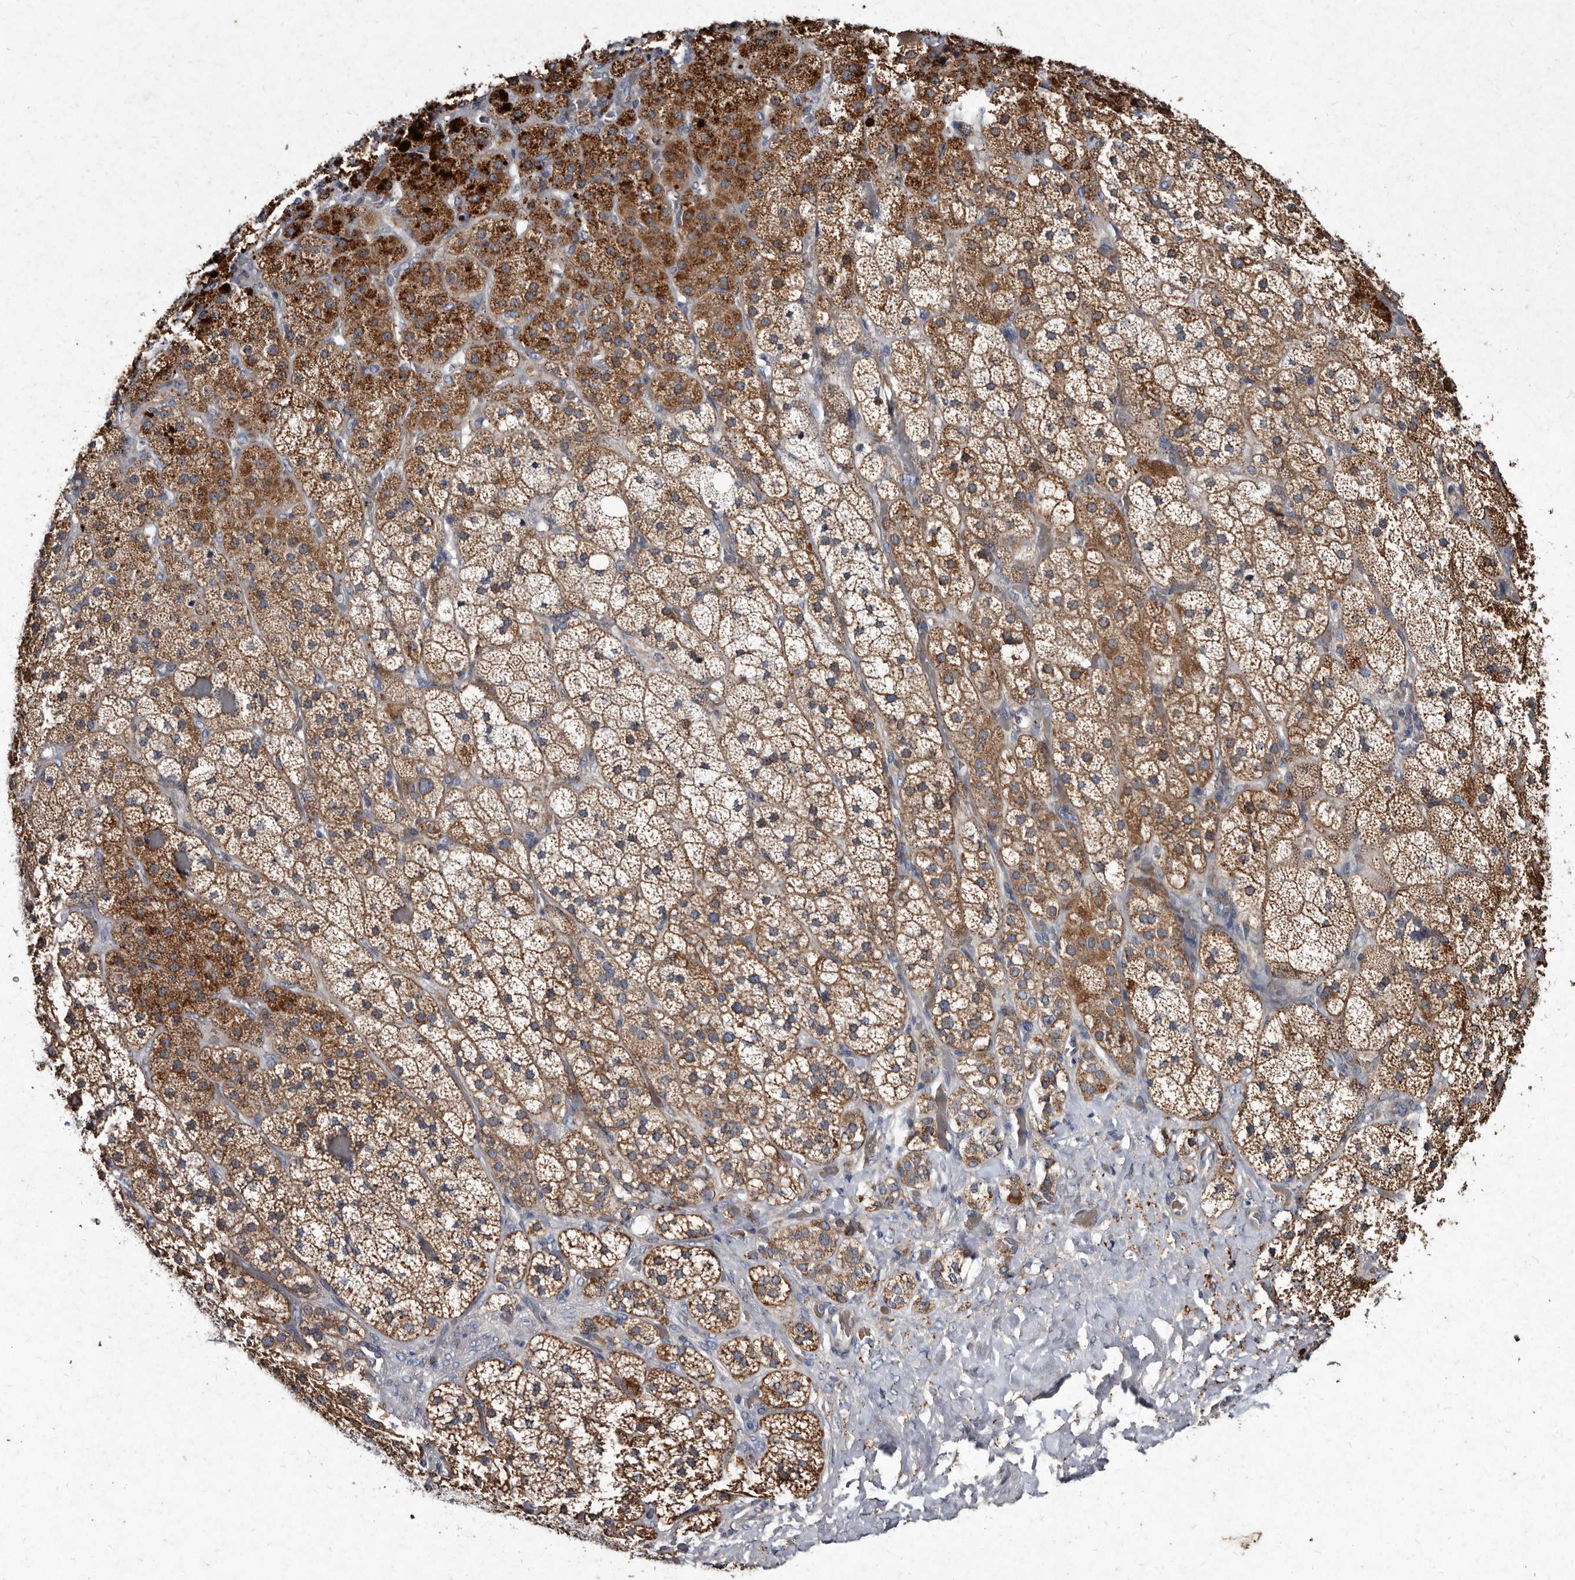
{"staining": {"intensity": "moderate", "quantity": ">75%", "location": "cytoplasmic/membranous"}, "tissue": "adrenal gland", "cell_type": "Glandular cells", "image_type": "normal", "snomed": [{"axis": "morphology", "description": "Normal tissue, NOS"}, {"axis": "topography", "description": "Adrenal gland"}], "caption": "Brown immunohistochemical staining in normal human adrenal gland shows moderate cytoplasmic/membranous staining in about >75% of glandular cells. Using DAB (3,3'-diaminobenzidine) (brown) and hematoxylin (blue) stains, captured at high magnification using brightfield microscopy.", "gene": "YPEL1", "patient": {"sex": "male", "age": 57}}